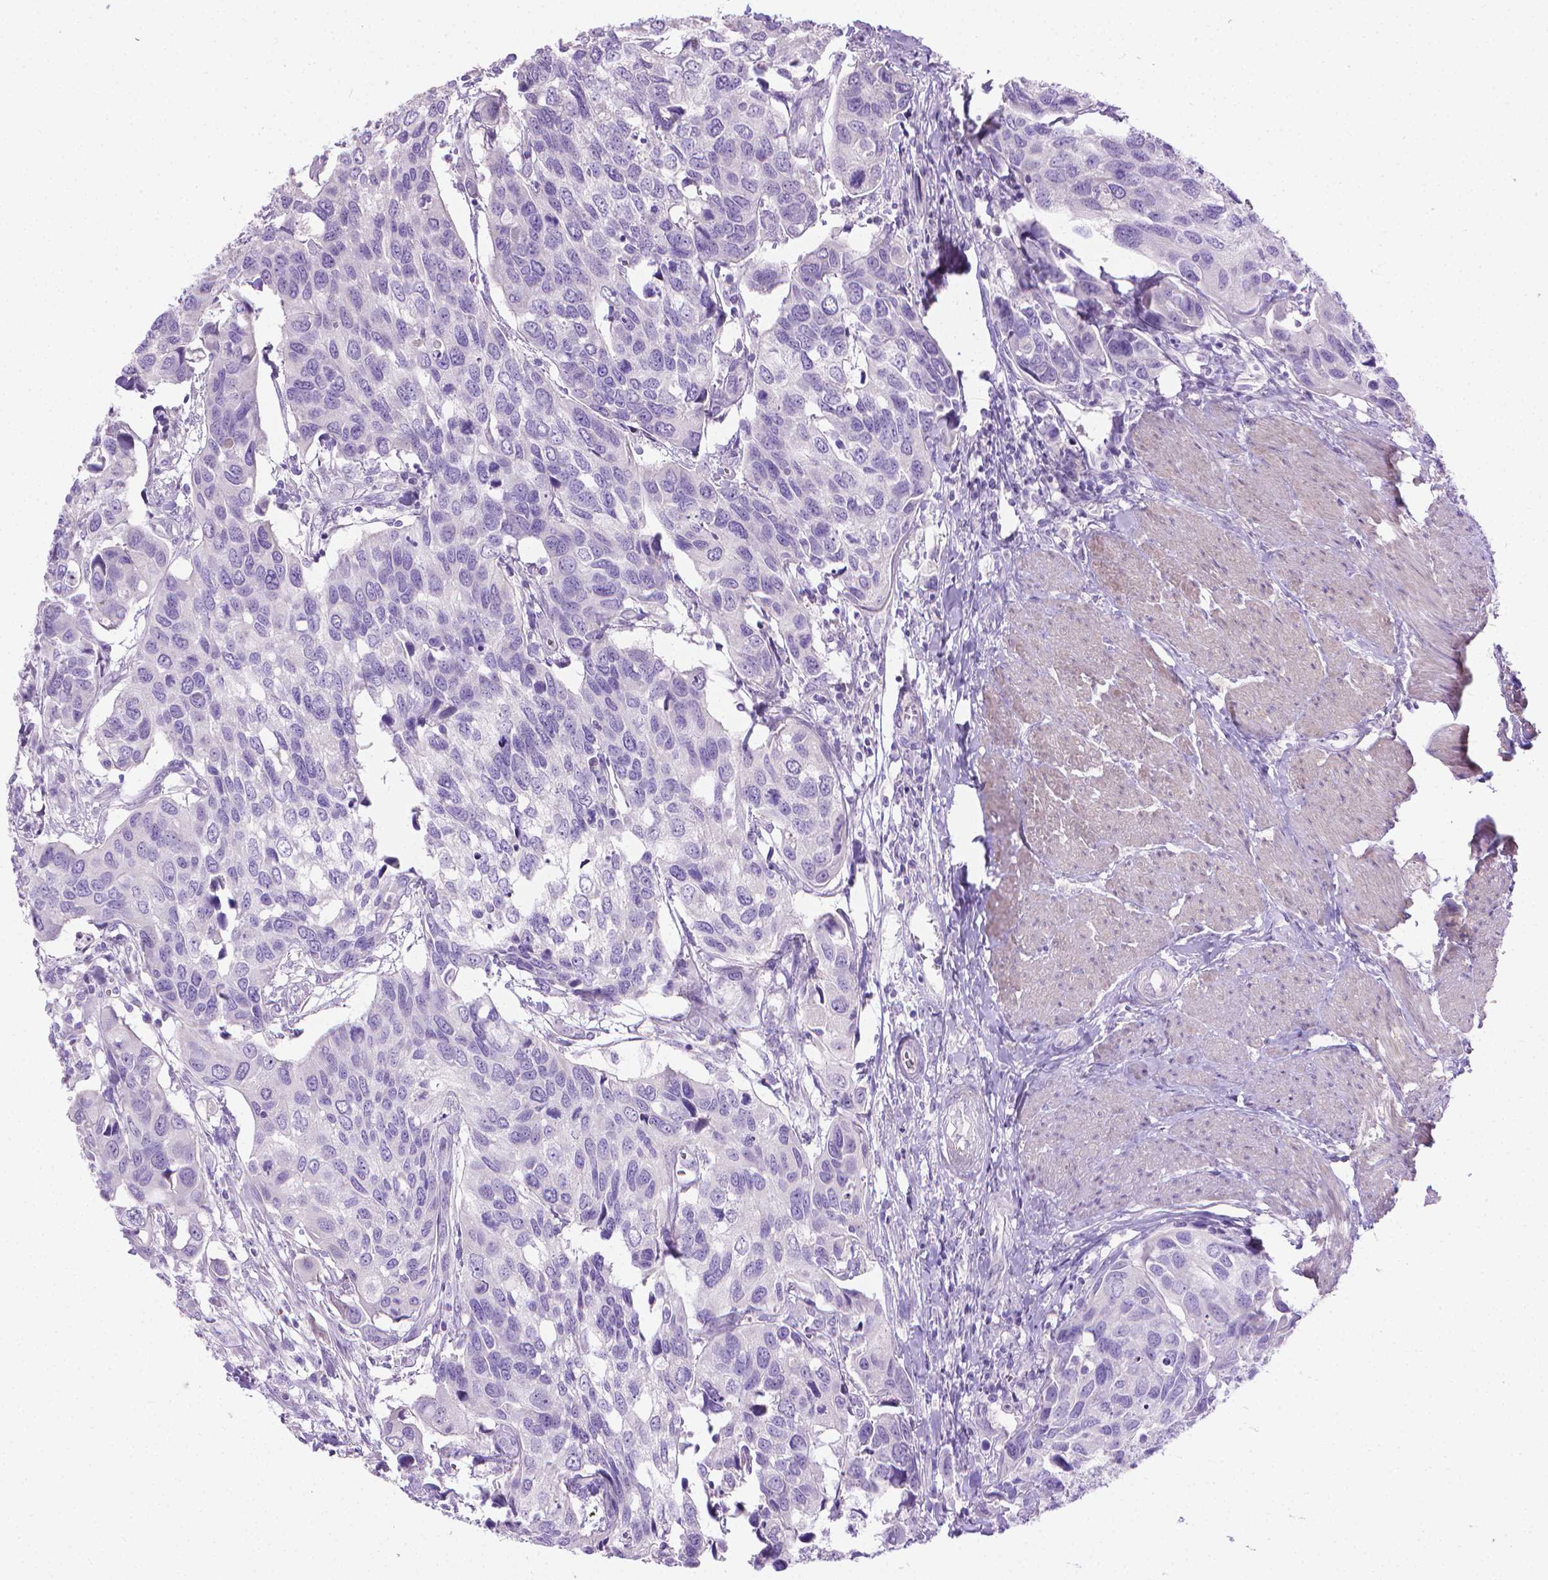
{"staining": {"intensity": "negative", "quantity": "none", "location": "none"}, "tissue": "urothelial cancer", "cell_type": "Tumor cells", "image_type": "cancer", "snomed": [{"axis": "morphology", "description": "Urothelial carcinoma, High grade"}, {"axis": "topography", "description": "Urinary bladder"}], "caption": "This is a photomicrograph of immunohistochemistry staining of urothelial cancer, which shows no staining in tumor cells.", "gene": "PNMA2", "patient": {"sex": "male", "age": 60}}